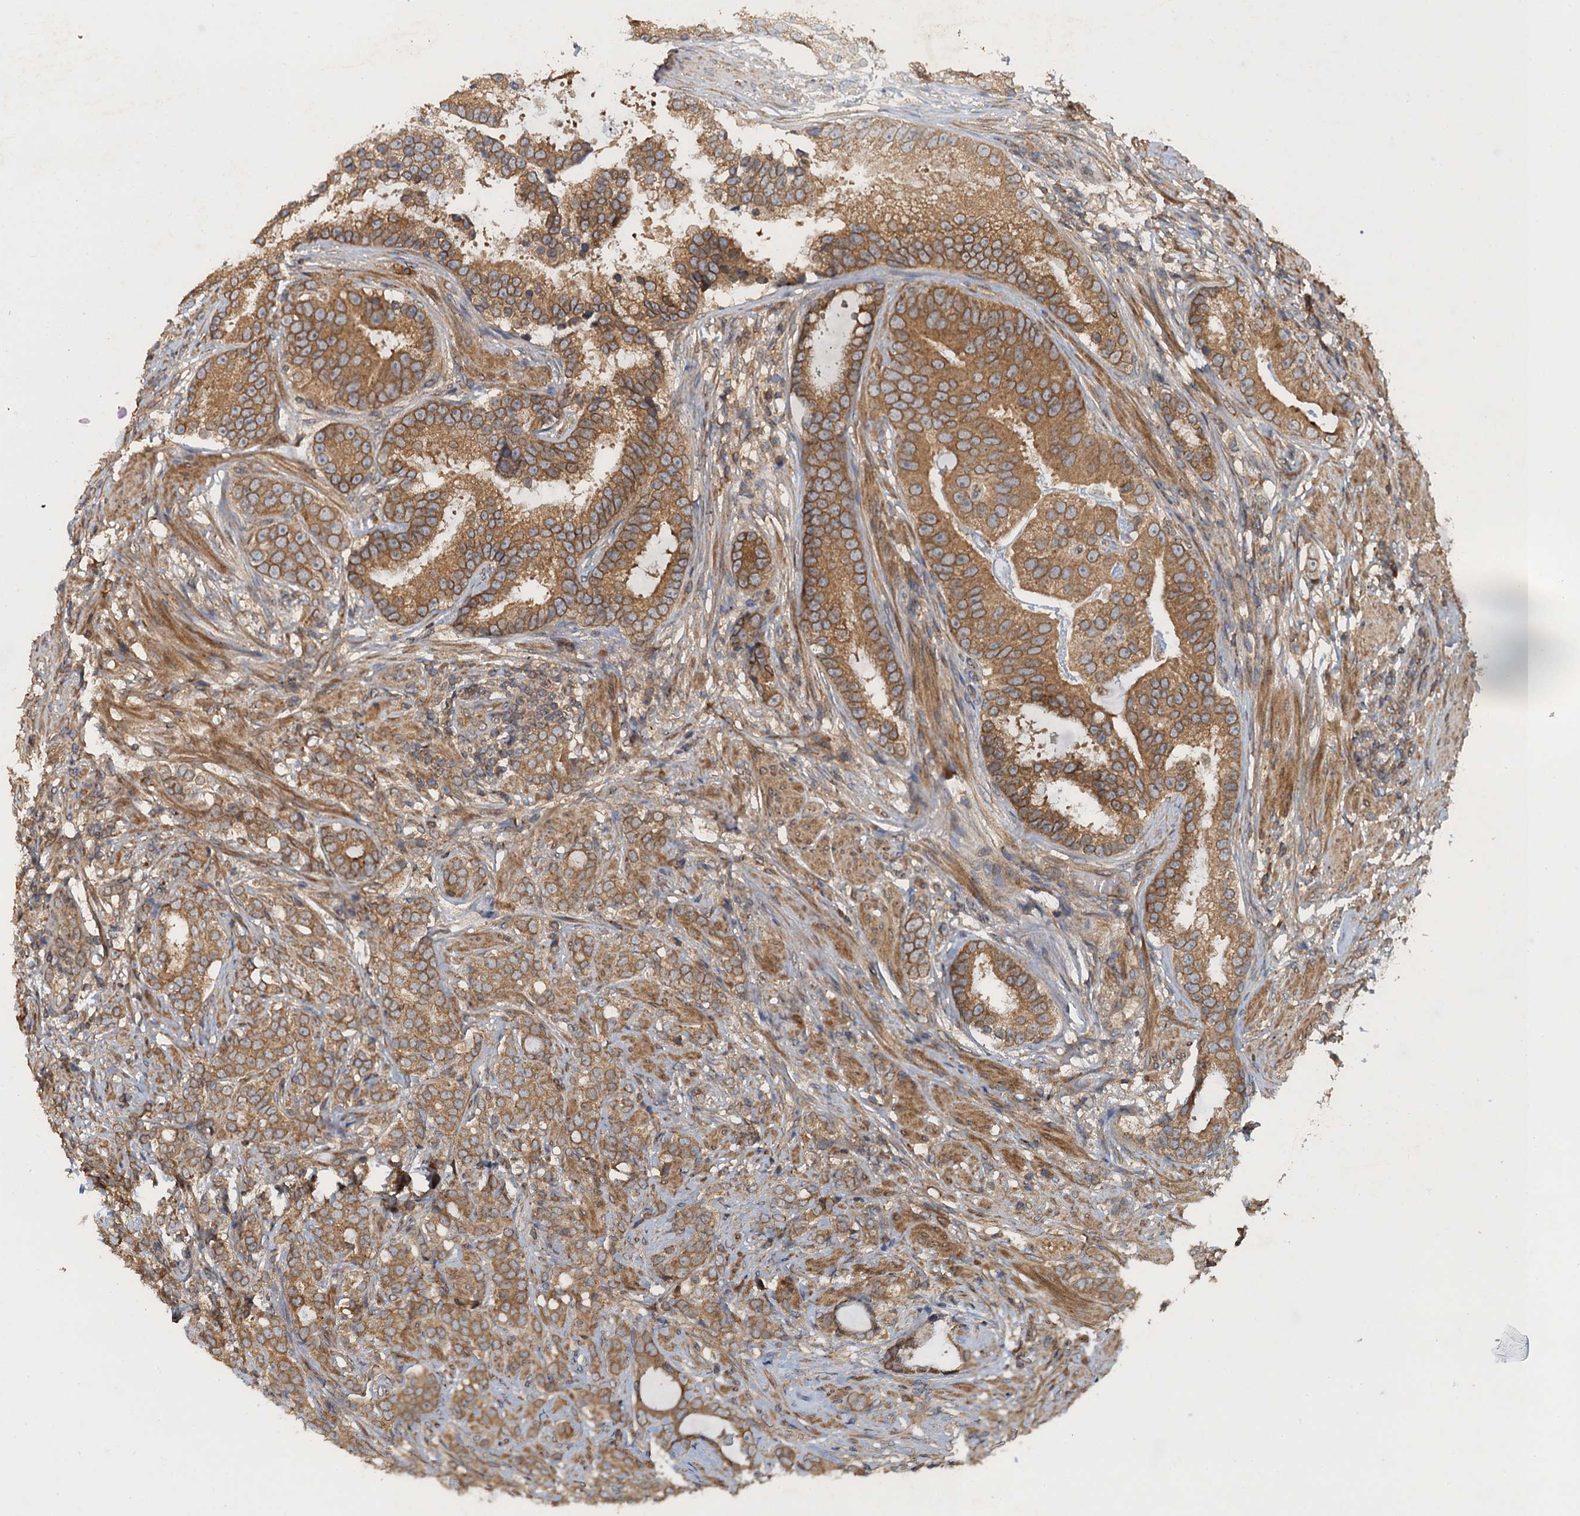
{"staining": {"intensity": "moderate", "quantity": ">75%", "location": "cytoplasmic/membranous"}, "tissue": "prostate cancer", "cell_type": "Tumor cells", "image_type": "cancer", "snomed": [{"axis": "morphology", "description": "Adenocarcinoma, Low grade"}, {"axis": "topography", "description": "Prostate"}], "caption": "Low-grade adenocarcinoma (prostate) tissue shows moderate cytoplasmic/membranous positivity in approximately >75% of tumor cells, visualized by immunohistochemistry. The protein of interest is shown in brown color, while the nuclei are stained blue.", "gene": "GLE1", "patient": {"sex": "male", "age": 71}}